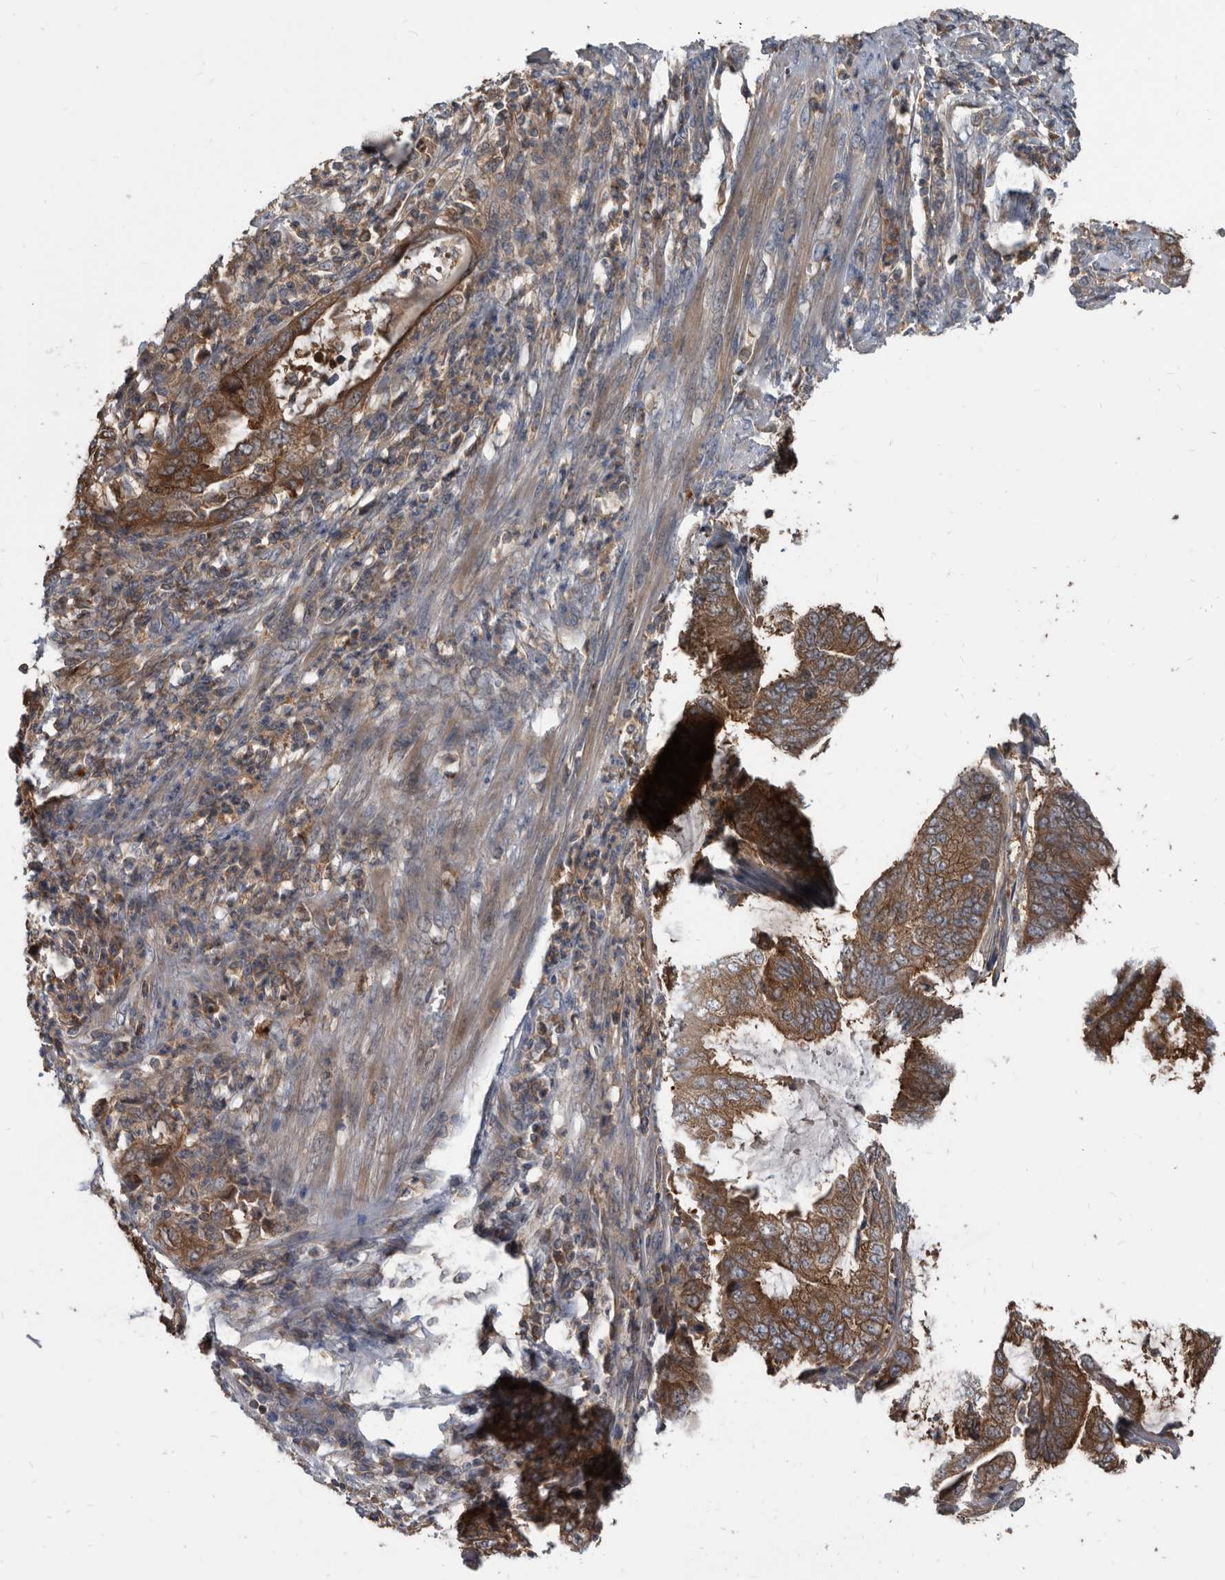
{"staining": {"intensity": "moderate", "quantity": ">75%", "location": "cytoplasmic/membranous,nuclear"}, "tissue": "endometrial cancer", "cell_type": "Tumor cells", "image_type": "cancer", "snomed": [{"axis": "morphology", "description": "Adenocarcinoma, NOS"}, {"axis": "topography", "description": "Endometrium"}], "caption": "Endometrial adenocarcinoma stained for a protein (brown) shows moderate cytoplasmic/membranous and nuclear positive positivity in approximately >75% of tumor cells.", "gene": "APEH", "patient": {"sex": "female", "age": 49}}